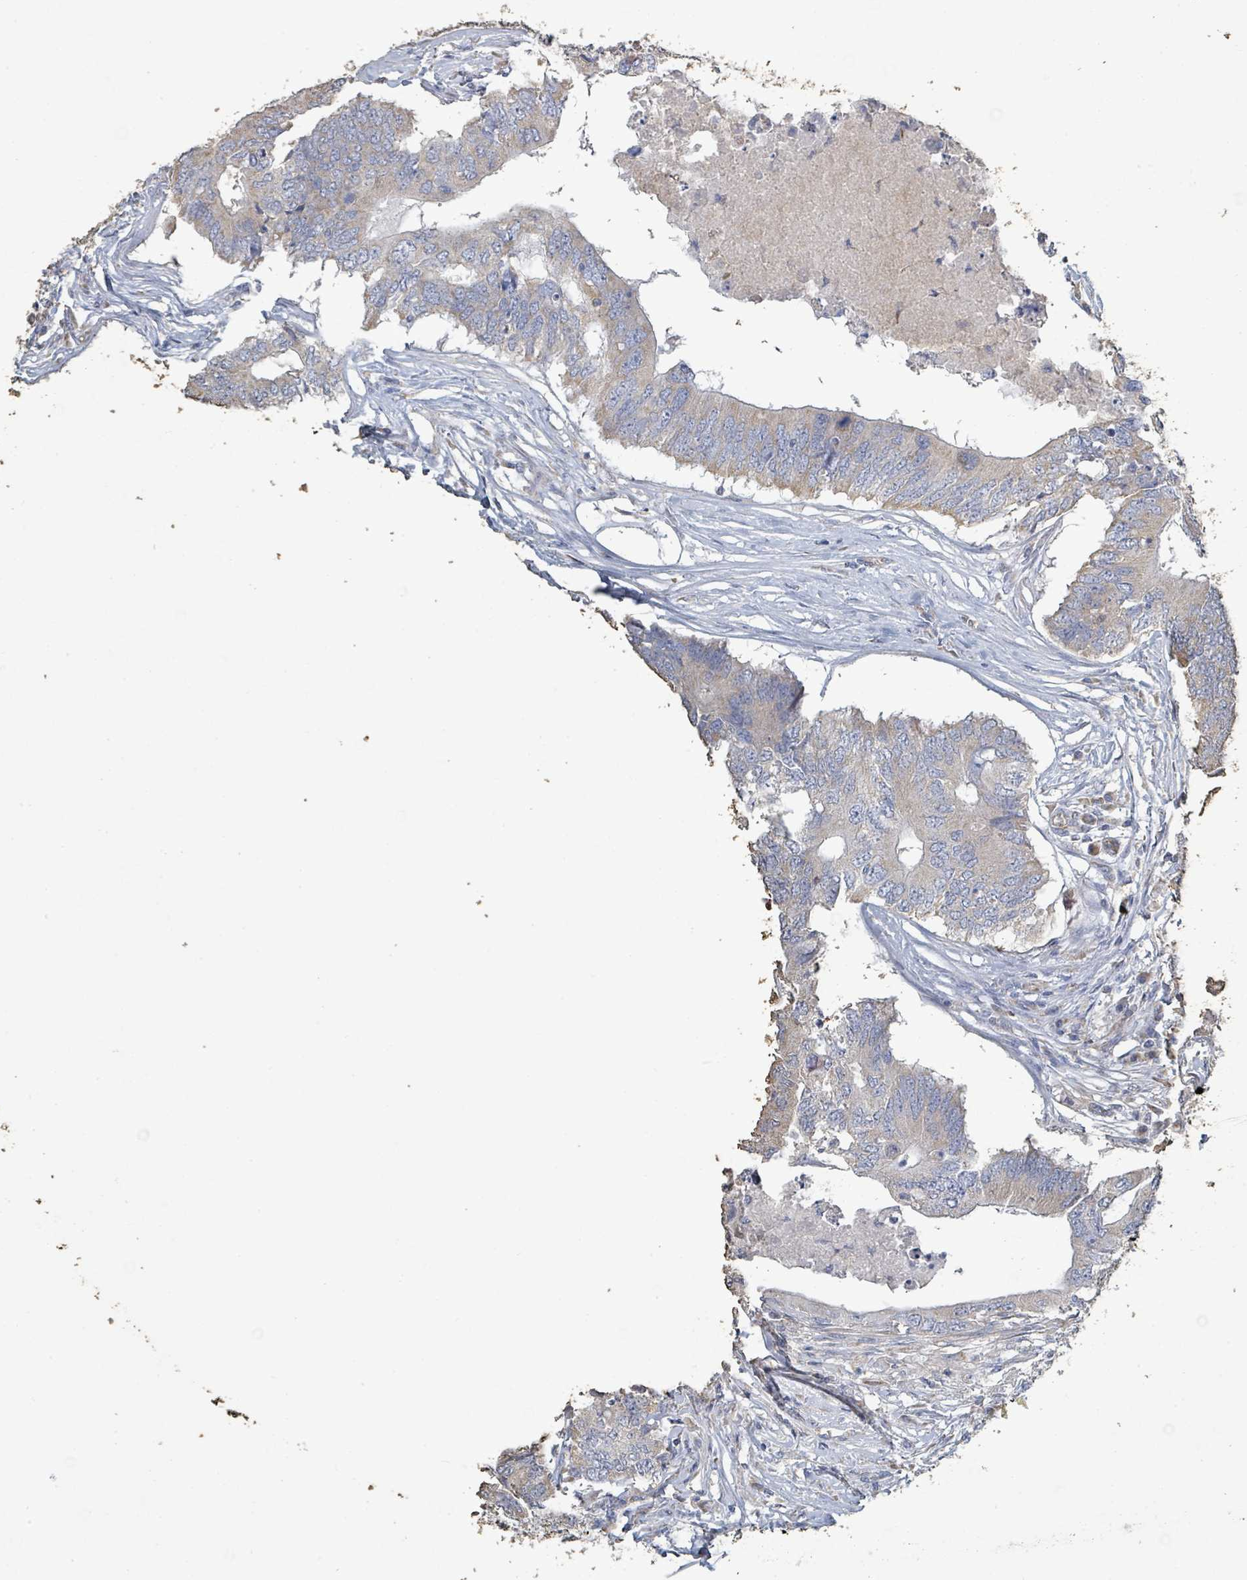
{"staining": {"intensity": "weak", "quantity": ">75%", "location": "cytoplasmic/membranous"}, "tissue": "colorectal cancer", "cell_type": "Tumor cells", "image_type": "cancer", "snomed": [{"axis": "morphology", "description": "Adenocarcinoma, NOS"}, {"axis": "topography", "description": "Colon"}], "caption": "Immunohistochemical staining of human colorectal cancer shows low levels of weak cytoplasmic/membranous positivity in approximately >75% of tumor cells. (DAB = brown stain, brightfield microscopy at high magnification).", "gene": "ALG12", "patient": {"sex": "male", "age": 71}}